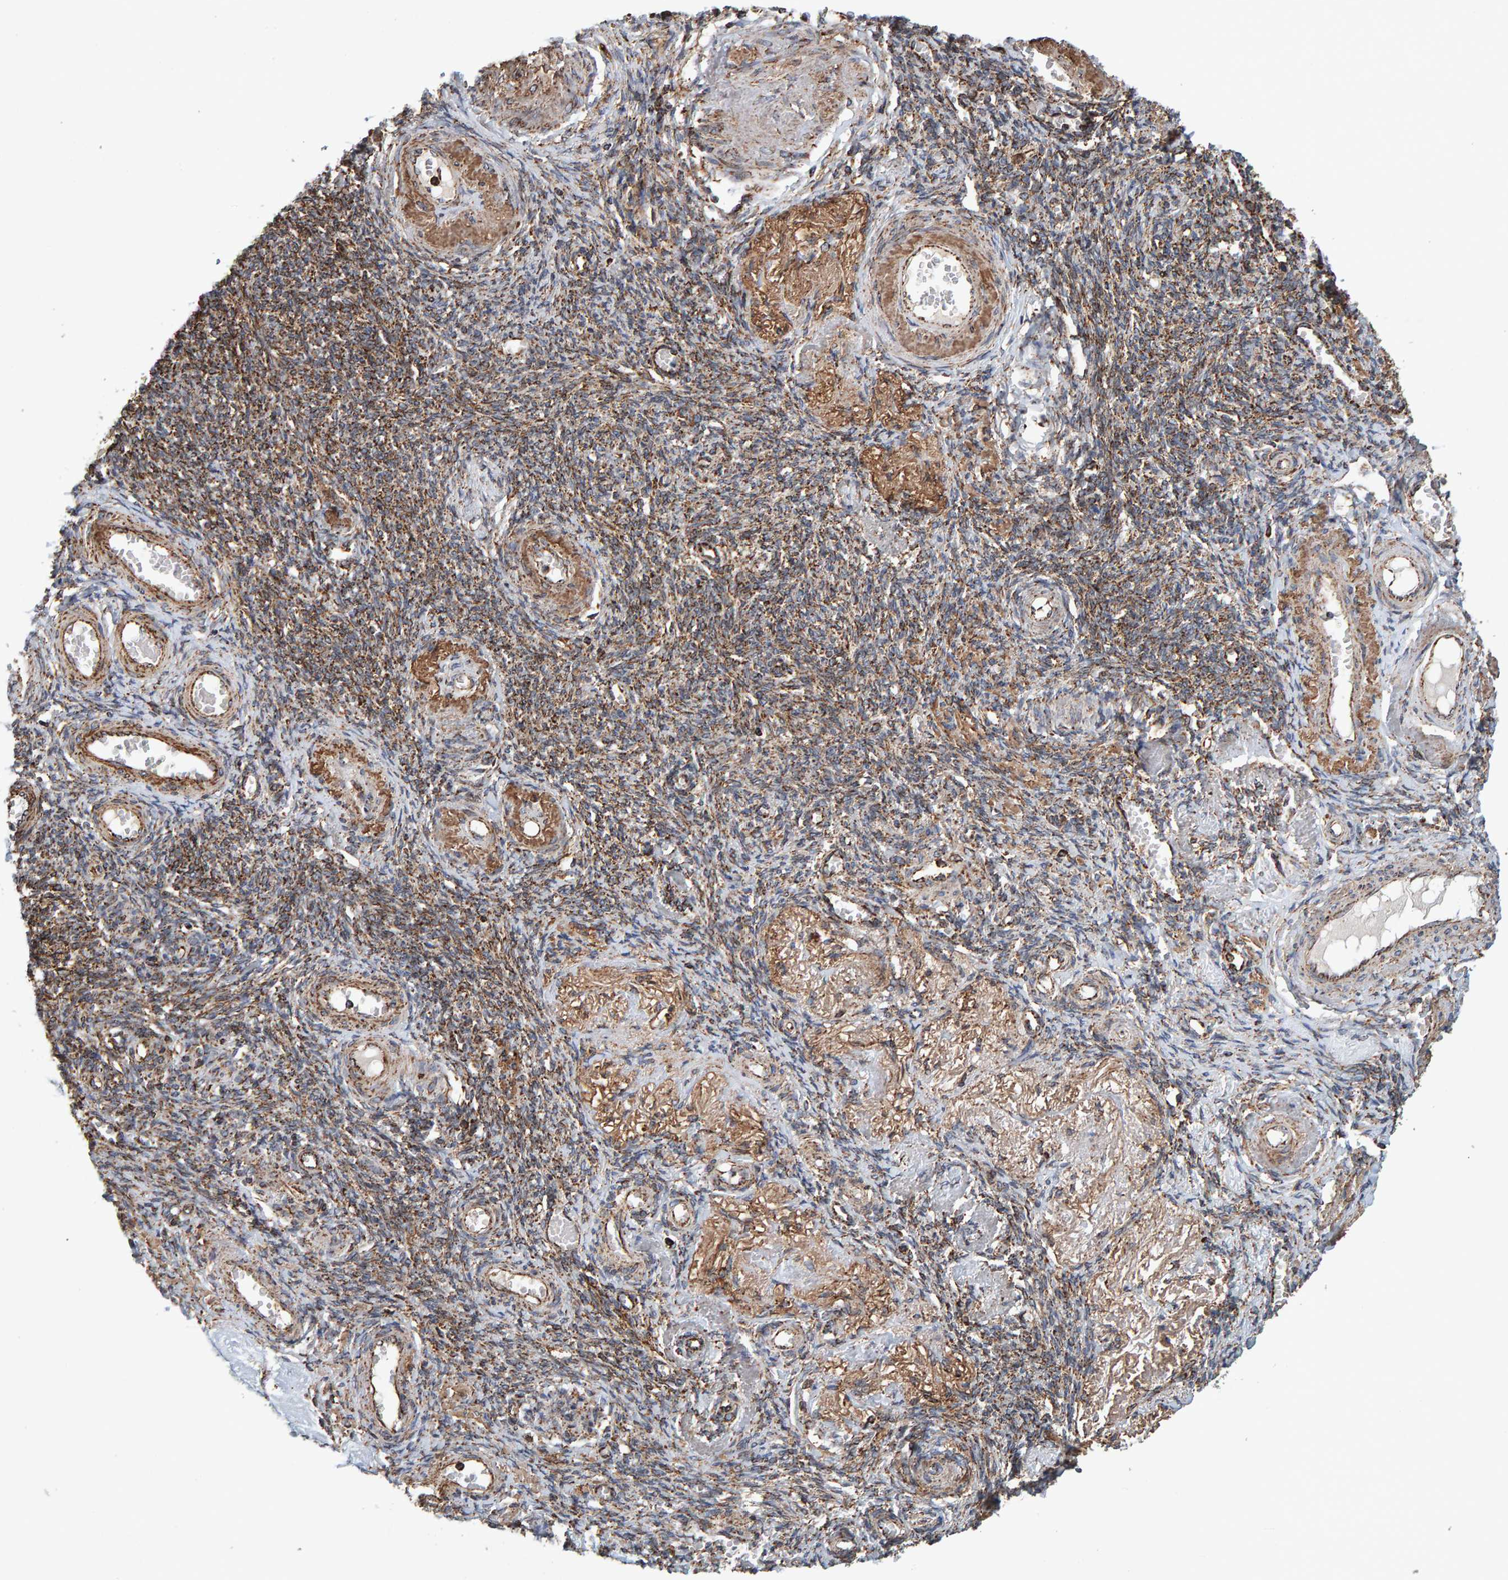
{"staining": {"intensity": "strong", "quantity": "25%-75%", "location": "cytoplasmic/membranous"}, "tissue": "adipose tissue", "cell_type": "Adipocytes", "image_type": "normal", "snomed": [{"axis": "morphology", "description": "Normal tissue, NOS"}, {"axis": "topography", "description": "Vascular tissue"}, {"axis": "topography", "description": "Fallopian tube"}, {"axis": "topography", "description": "Ovary"}], "caption": "The histopathology image demonstrates immunohistochemical staining of benign adipose tissue. There is strong cytoplasmic/membranous staining is appreciated in approximately 25%-75% of adipocytes. Nuclei are stained in blue.", "gene": "MRPL45", "patient": {"sex": "female", "age": 67}}